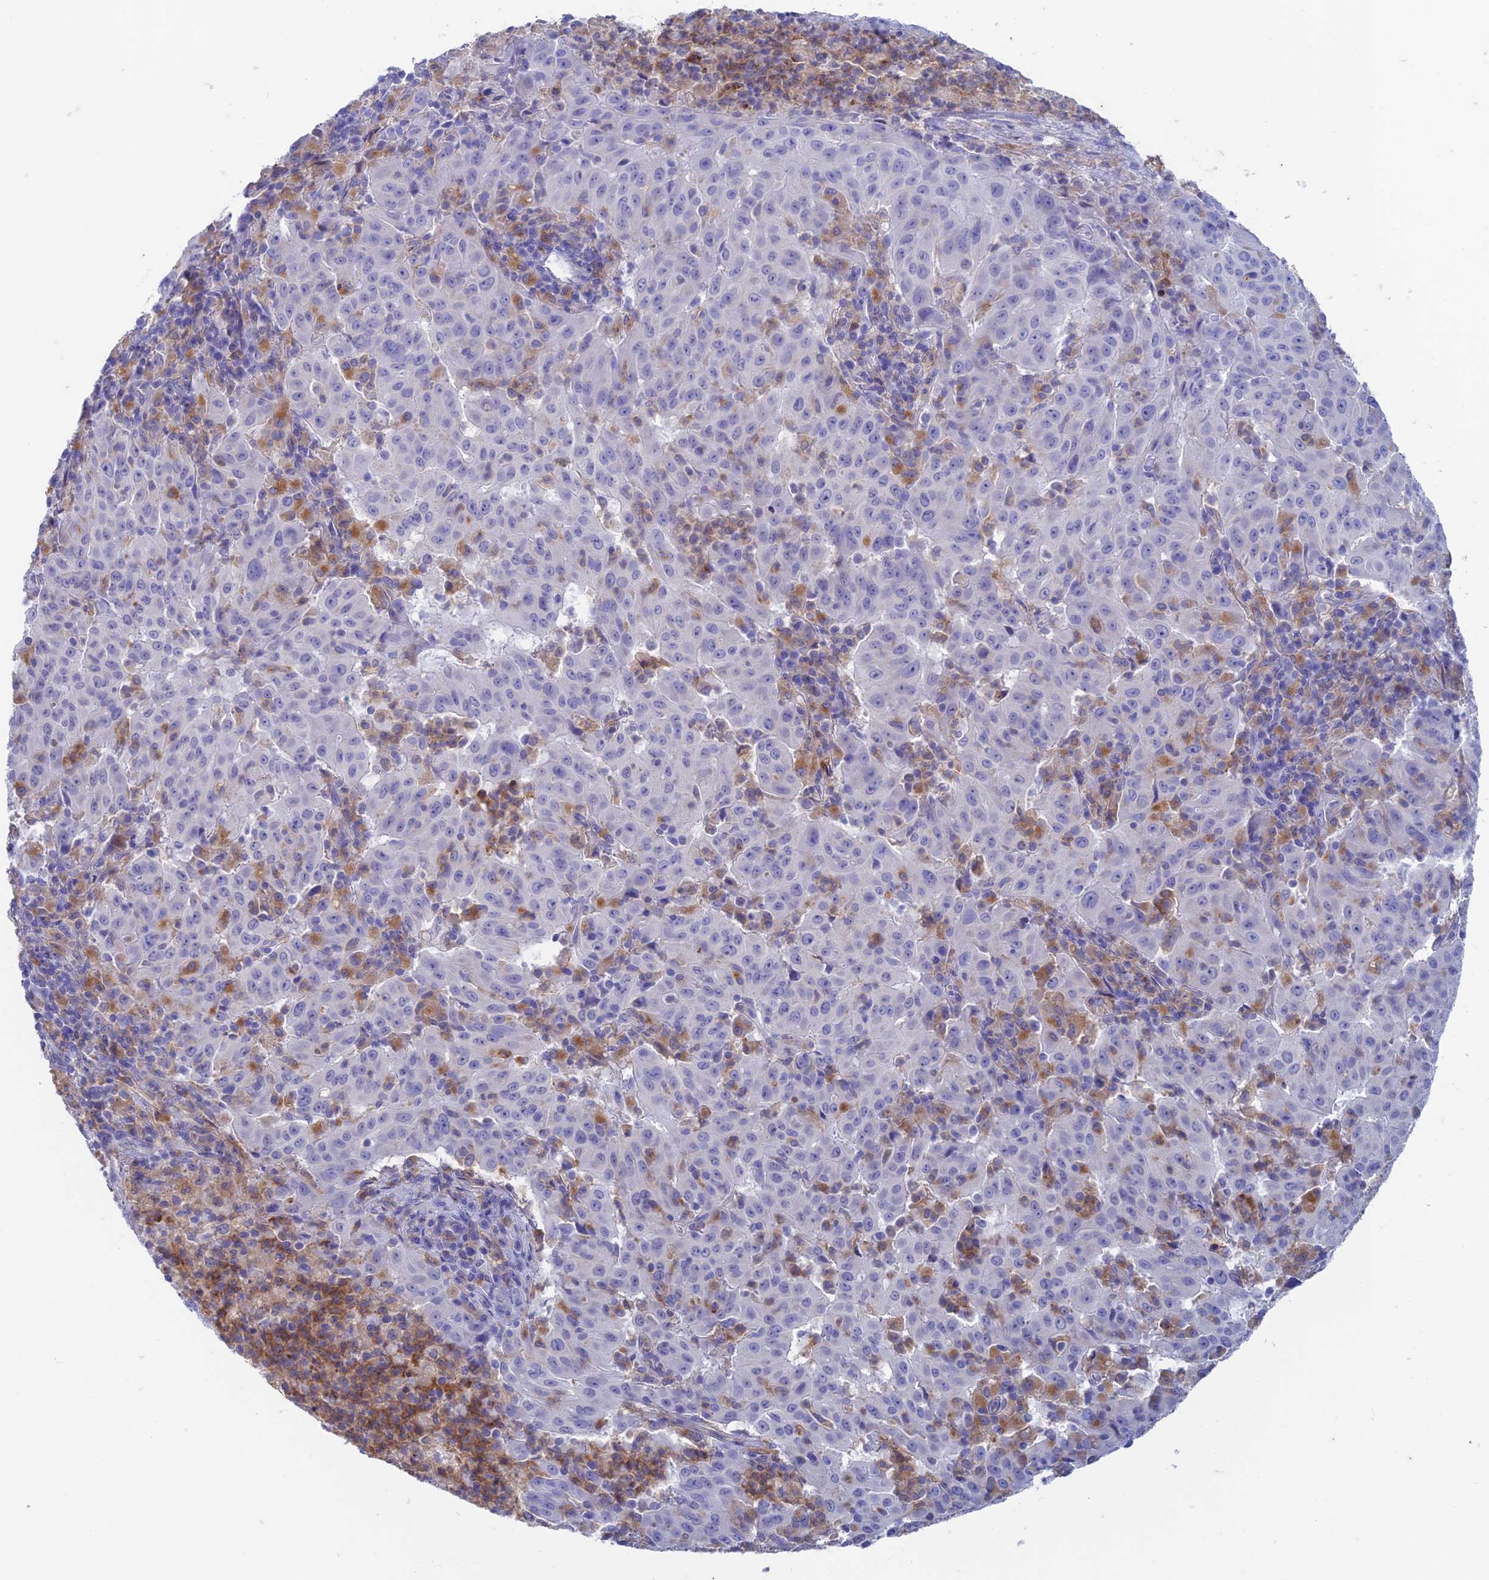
{"staining": {"intensity": "negative", "quantity": "none", "location": "none"}, "tissue": "pancreatic cancer", "cell_type": "Tumor cells", "image_type": "cancer", "snomed": [{"axis": "morphology", "description": "Adenocarcinoma, NOS"}, {"axis": "topography", "description": "Pancreas"}], "caption": "An IHC image of pancreatic cancer (adenocarcinoma) is shown. There is no staining in tumor cells of pancreatic cancer (adenocarcinoma).", "gene": "FGF7", "patient": {"sex": "male", "age": 63}}